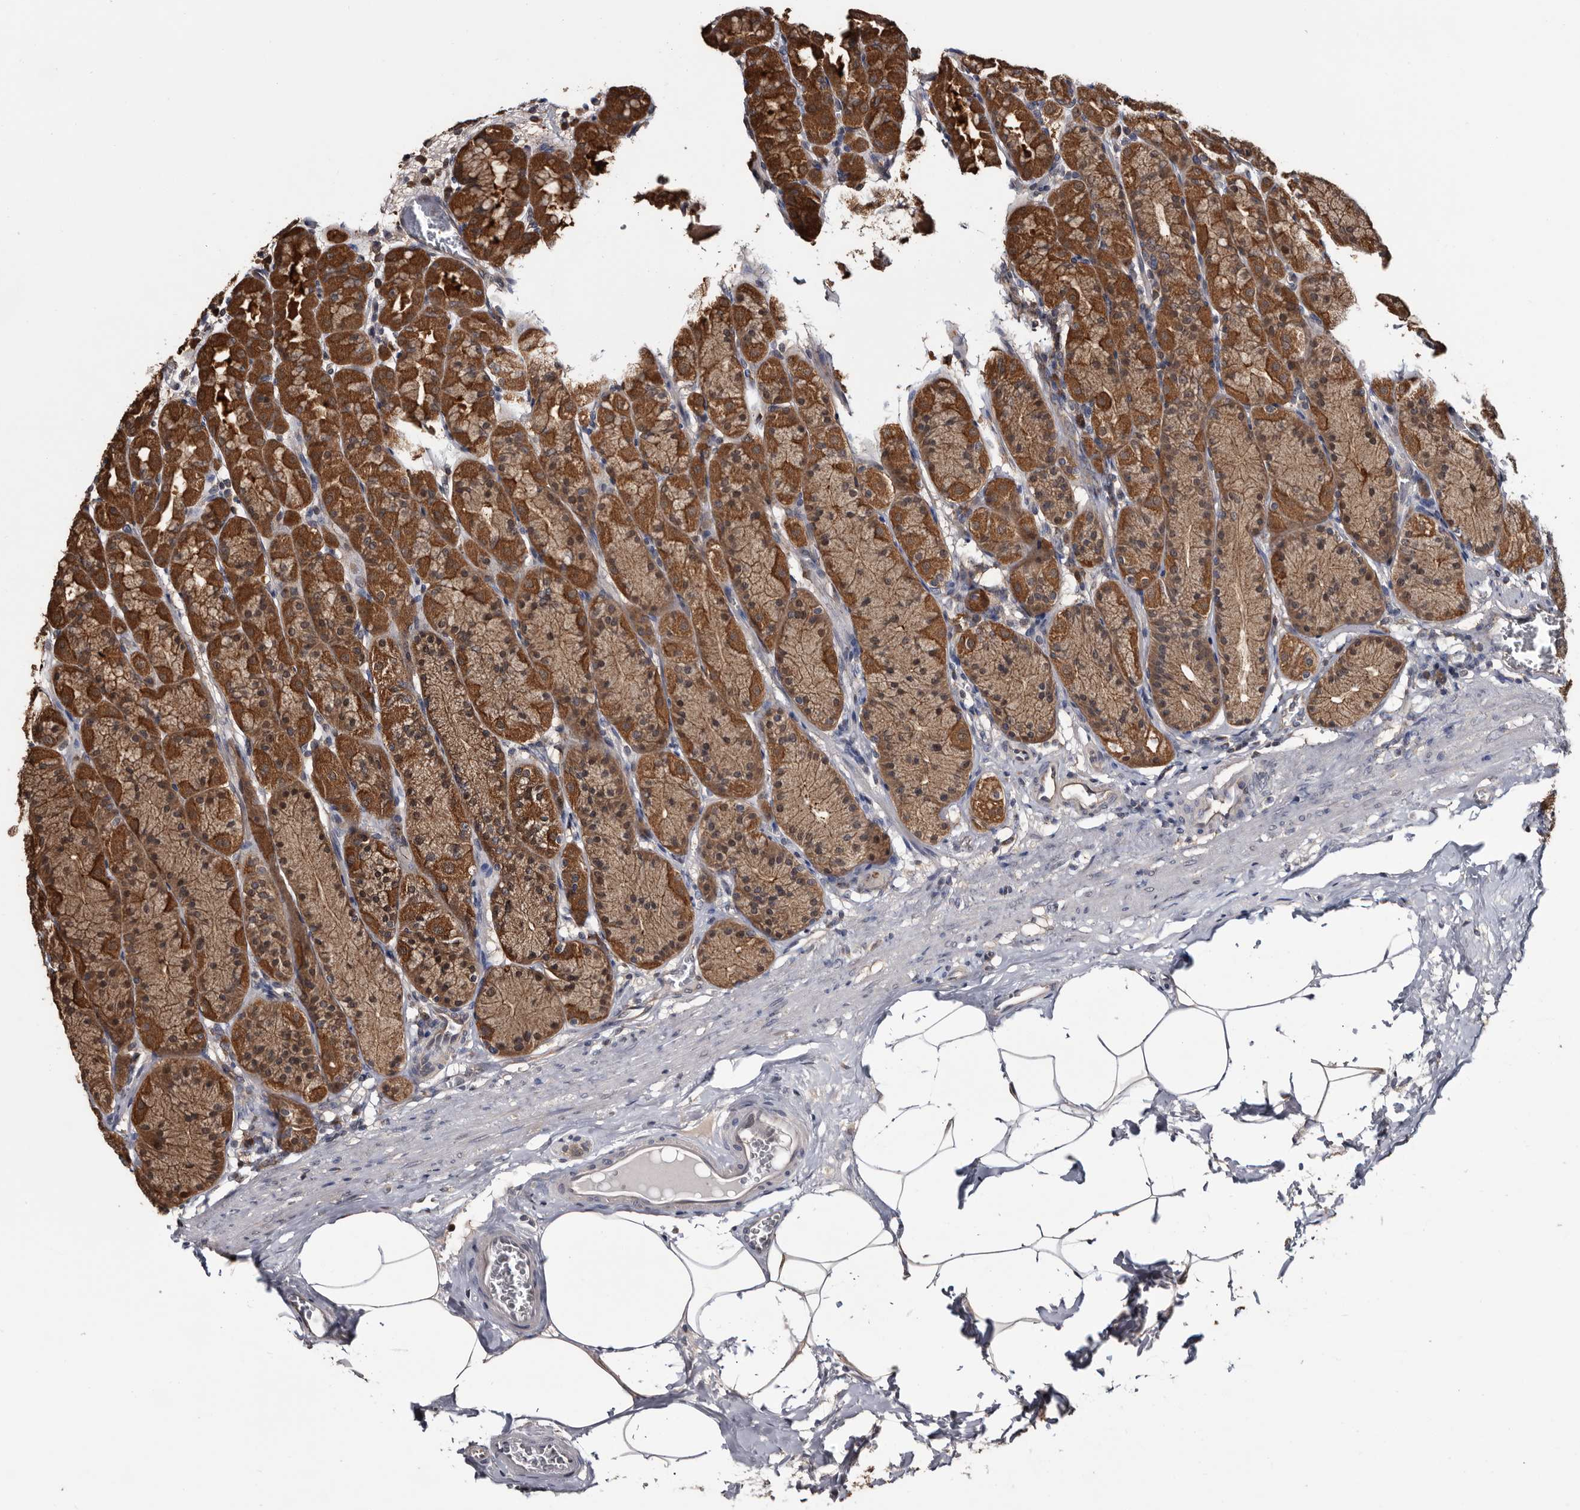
{"staining": {"intensity": "strong", "quantity": ">75%", "location": "cytoplasmic/membranous,nuclear"}, "tissue": "stomach", "cell_type": "Glandular cells", "image_type": "normal", "snomed": [{"axis": "morphology", "description": "Normal tissue, NOS"}, {"axis": "topography", "description": "Stomach"}], "caption": "Immunohistochemistry micrograph of unremarkable stomach stained for a protein (brown), which displays high levels of strong cytoplasmic/membranous,nuclear staining in about >75% of glandular cells.", "gene": "TTI2", "patient": {"sex": "male", "age": 42}}